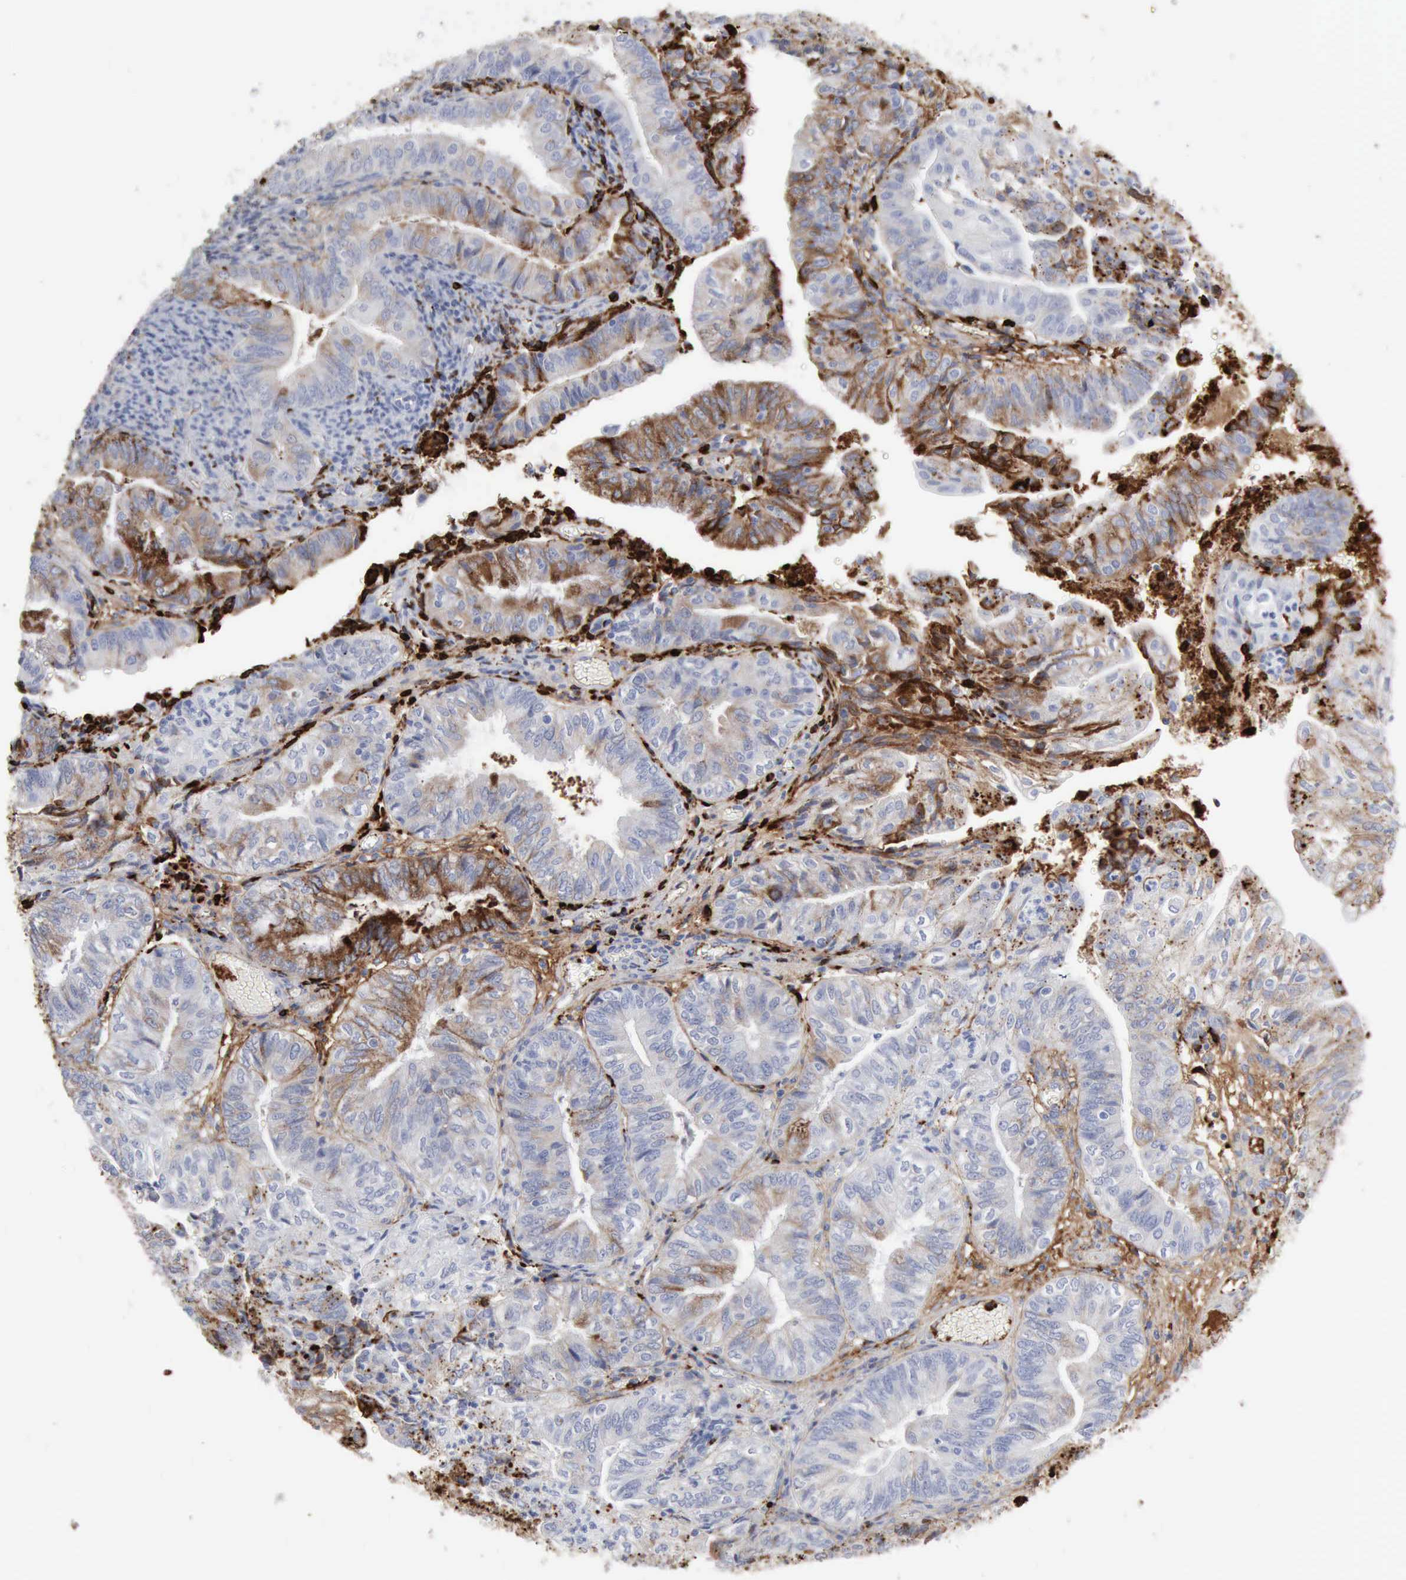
{"staining": {"intensity": "strong", "quantity": "<25%", "location": "cytoplasmic/membranous"}, "tissue": "endometrial cancer", "cell_type": "Tumor cells", "image_type": "cancer", "snomed": [{"axis": "morphology", "description": "Adenocarcinoma, NOS"}, {"axis": "topography", "description": "Endometrium"}], "caption": "A brown stain highlights strong cytoplasmic/membranous staining of a protein in adenocarcinoma (endometrial) tumor cells. (DAB (3,3'-diaminobenzidine) IHC with brightfield microscopy, high magnification).", "gene": "C4BPA", "patient": {"sex": "female", "age": 55}}